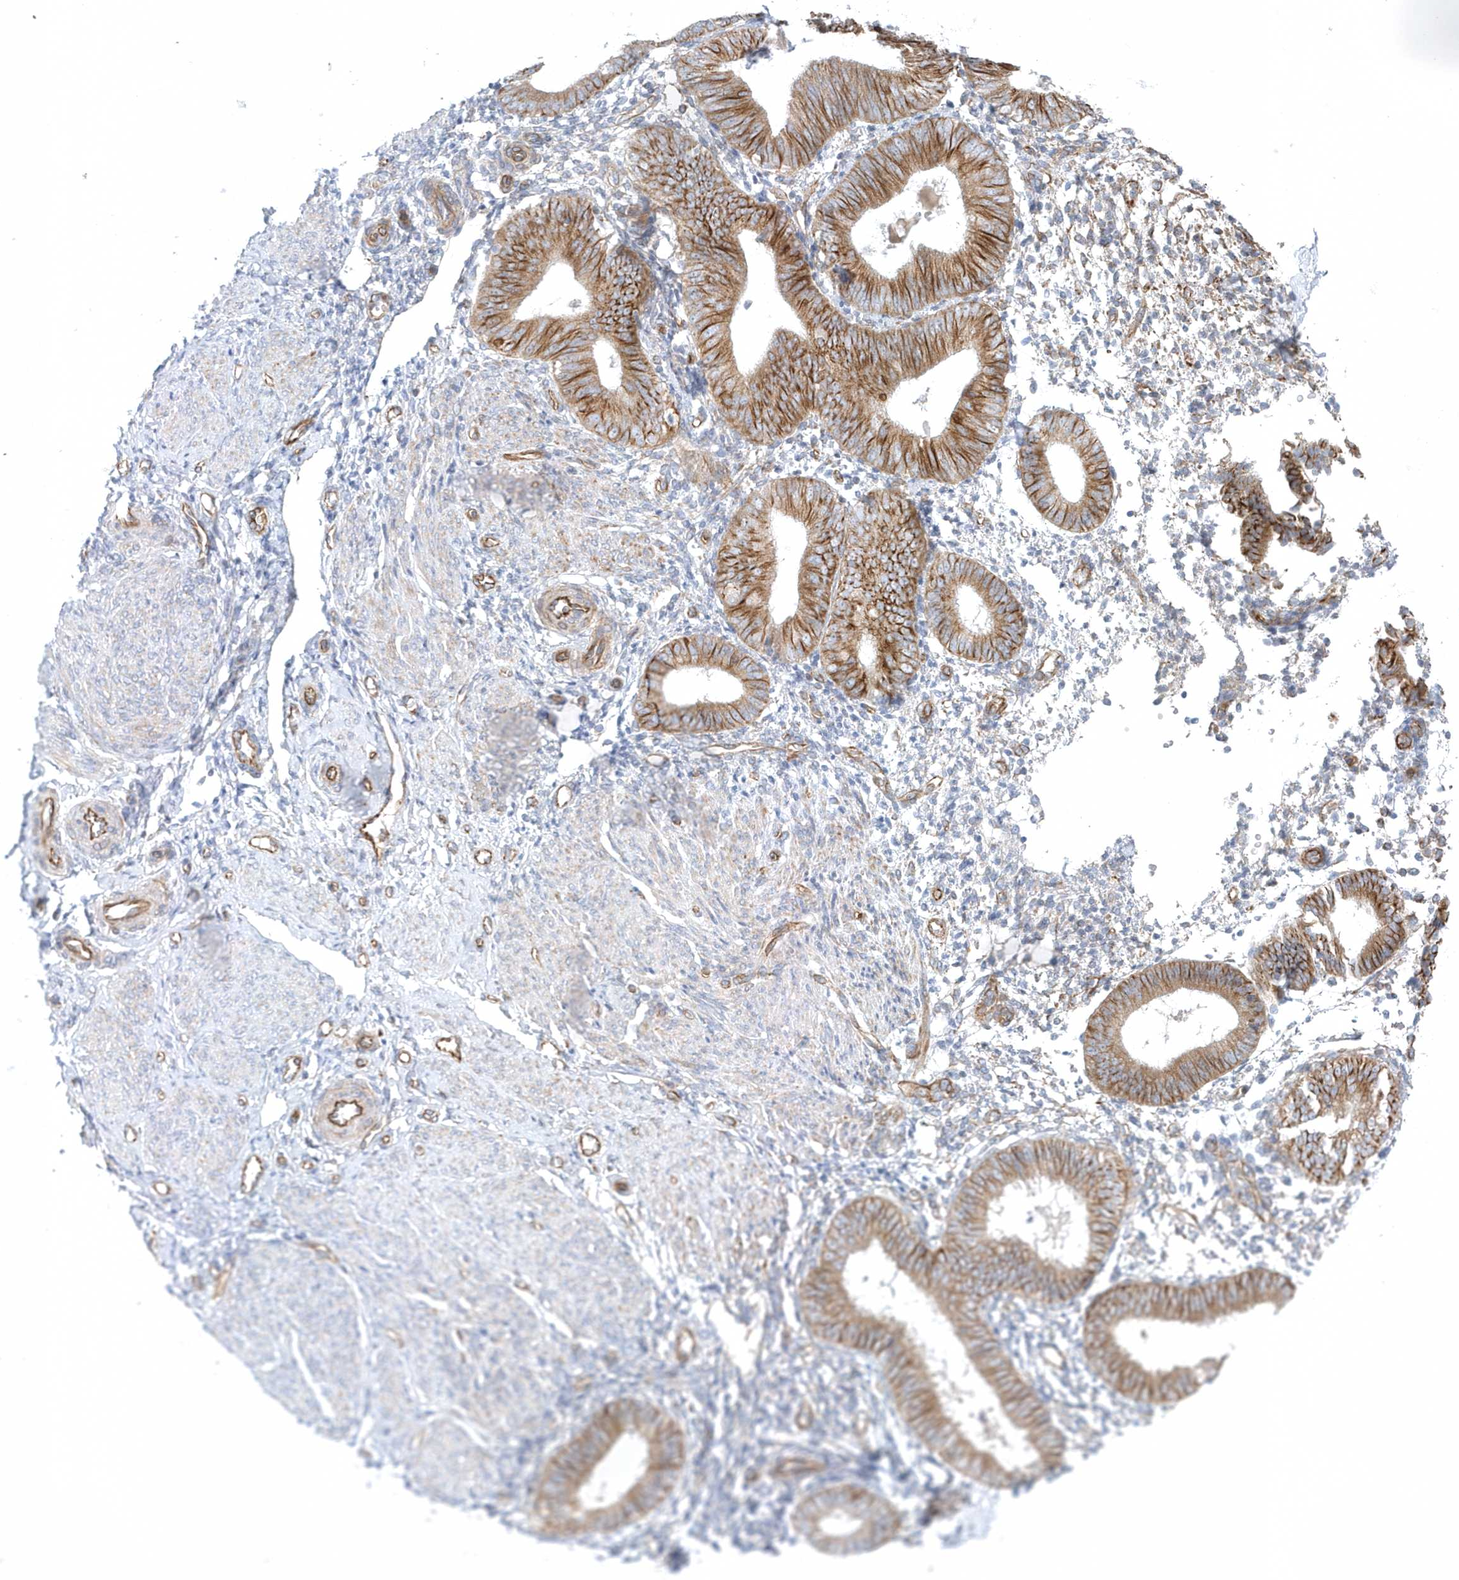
{"staining": {"intensity": "moderate", "quantity": "<25%", "location": "cytoplasmic/membranous"}, "tissue": "endometrium", "cell_type": "Cells in endometrial stroma", "image_type": "normal", "snomed": [{"axis": "morphology", "description": "Normal tissue, NOS"}, {"axis": "topography", "description": "Uterus"}, {"axis": "topography", "description": "Endometrium"}], "caption": "Brown immunohistochemical staining in normal human endometrium shows moderate cytoplasmic/membranous positivity in approximately <25% of cells in endometrial stroma. (IHC, brightfield microscopy, high magnification).", "gene": "GPR152", "patient": {"sex": "female", "age": 48}}